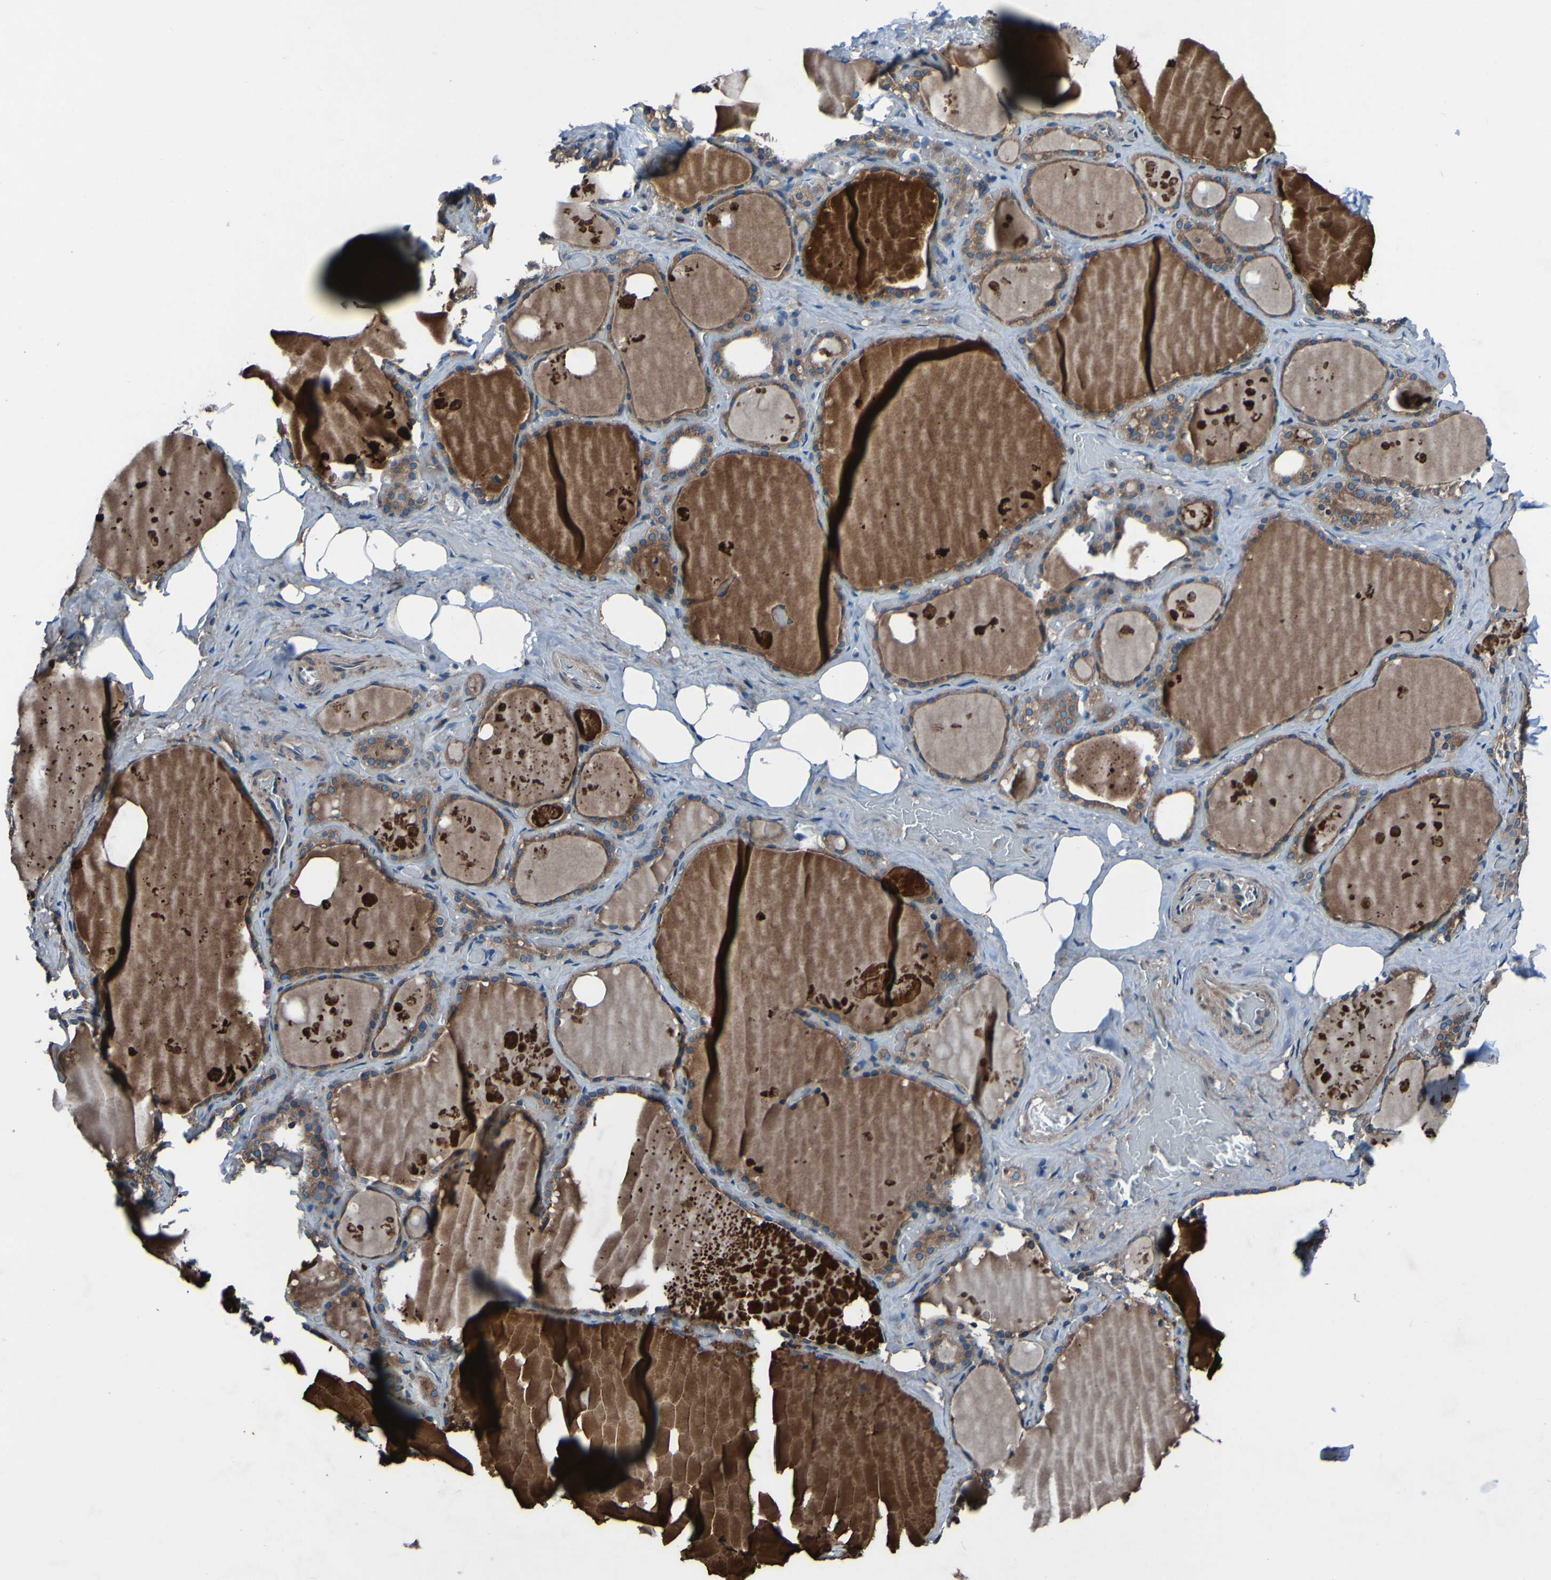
{"staining": {"intensity": "moderate", "quantity": "25%-75%", "location": "cytoplasmic/membranous"}, "tissue": "thyroid gland", "cell_type": "Glandular cells", "image_type": "normal", "snomed": [{"axis": "morphology", "description": "Normal tissue, NOS"}, {"axis": "topography", "description": "Thyroid gland"}], "caption": "About 25%-75% of glandular cells in normal human thyroid gland reveal moderate cytoplasmic/membranous protein expression as visualized by brown immunohistochemical staining.", "gene": "RAB5B", "patient": {"sex": "male", "age": 61}}